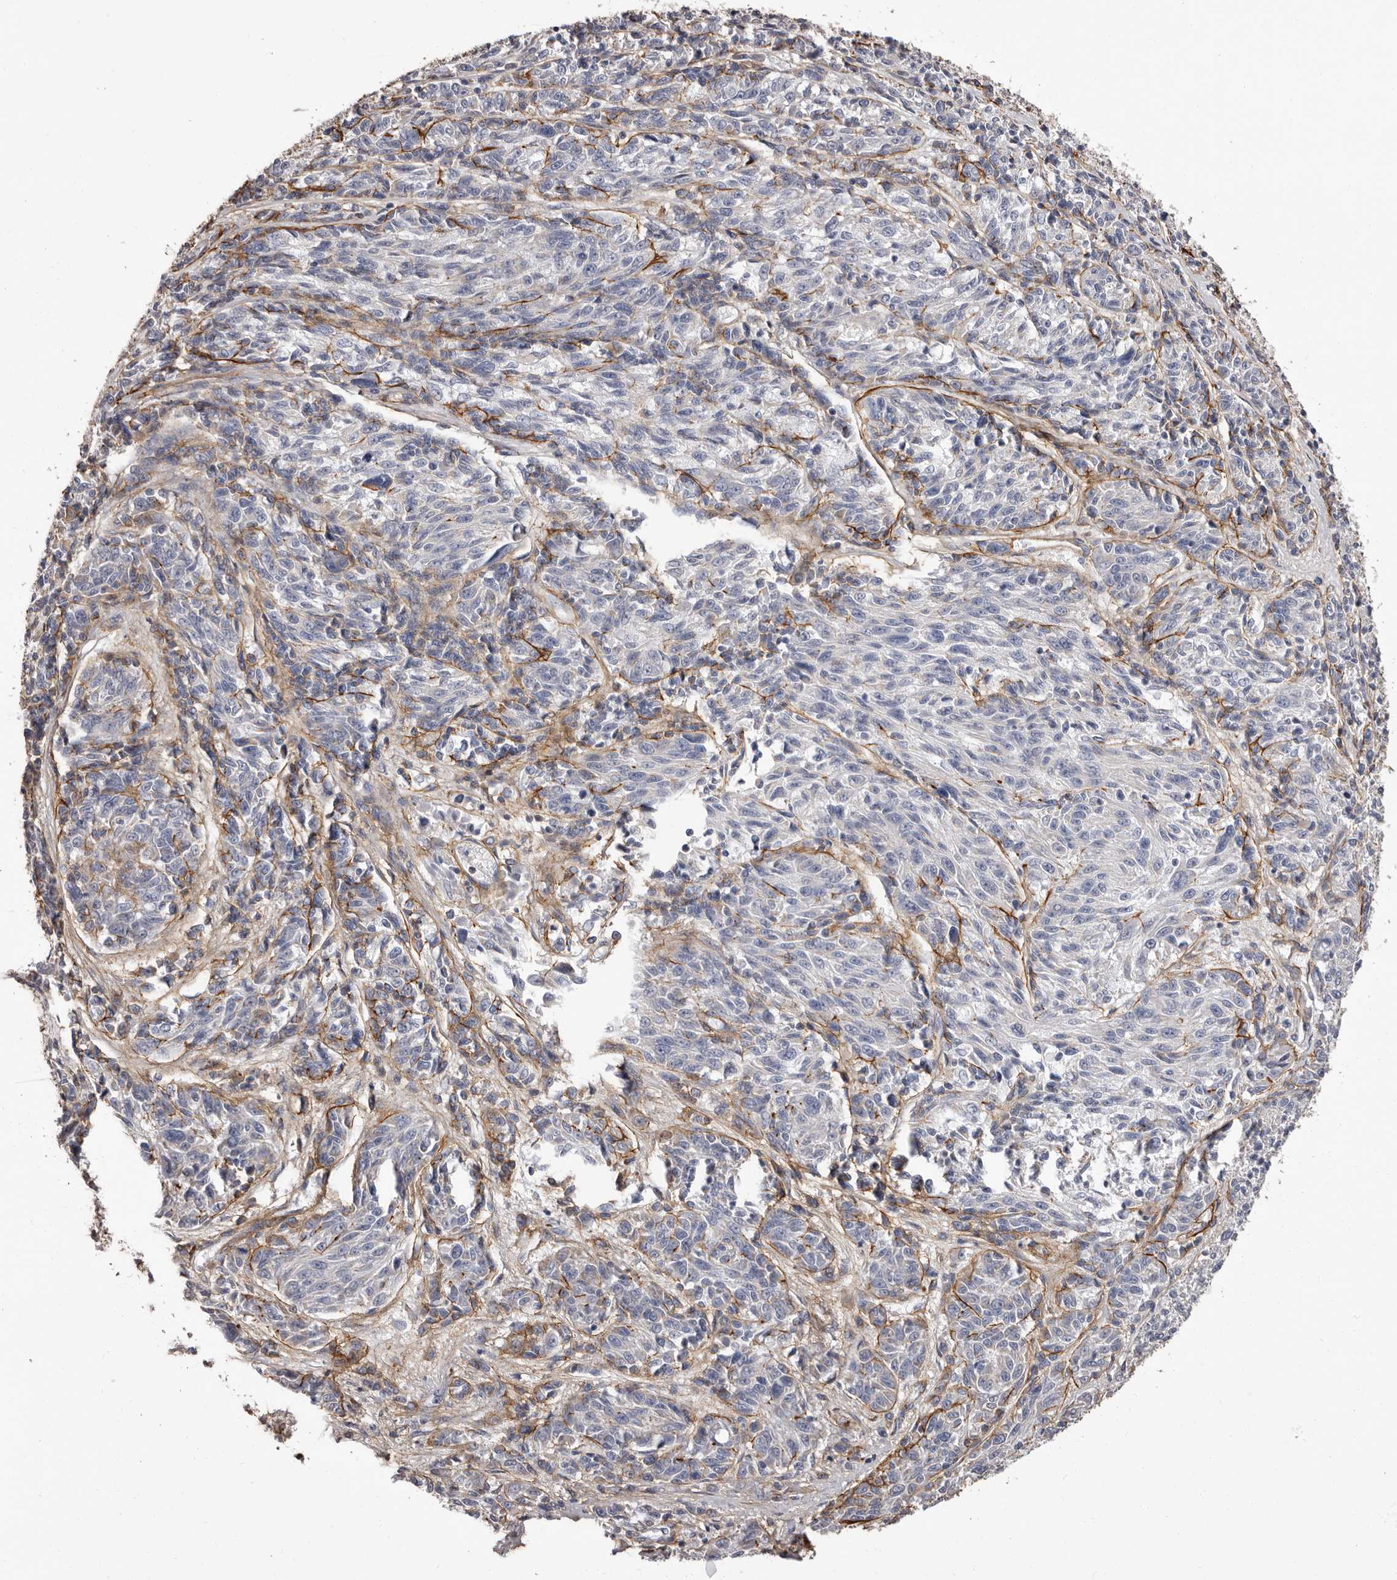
{"staining": {"intensity": "negative", "quantity": "none", "location": "none"}, "tissue": "melanoma", "cell_type": "Tumor cells", "image_type": "cancer", "snomed": [{"axis": "morphology", "description": "Malignant melanoma, NOS"}, {"axis": "topography", "description": "Skin"}], "caption": "IHC of melanoma demonstrates no positivity in tumor cells.", "gene": "COL6A1", "patient": {"sex": "male", "age": 53}}